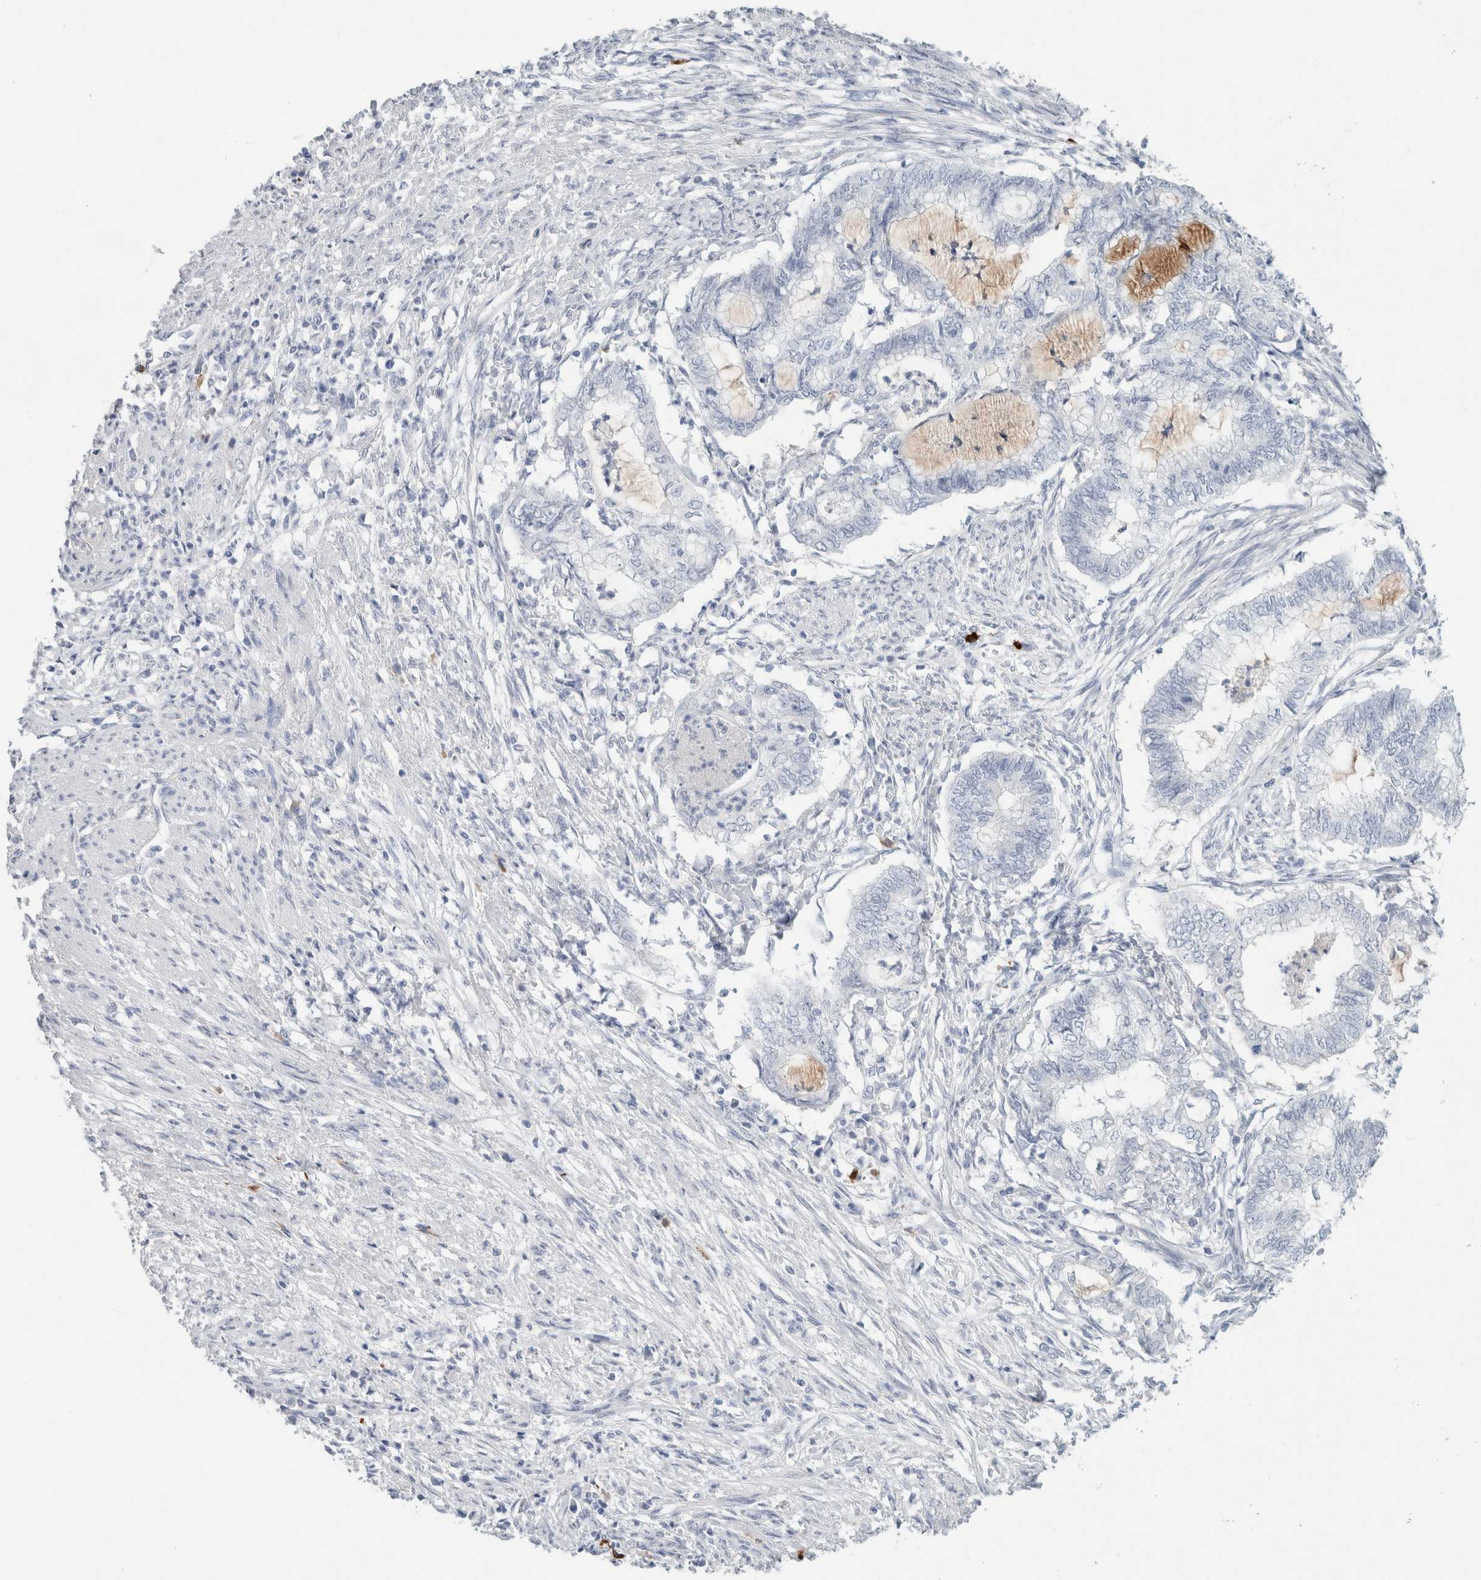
{"staining": {"intensity": "negative", "quantity": "none", "location": "none"}, "tissue": "endometrial cancer", "cell_type": "Tumor cells", "image_type": "cancer", "snomed": [{"axis": "morphology", "description": "Necrosis, NOS"}, {"axis": "morphology", "description": "Adenocarcinoma, NOS"}, {"axis": "topography", "description": "Endometrium"}], "caption": "Immunohistochemical staining of human endometrial adenocarcinoma shows no significant positivity in tumor cells.", "gene": "IL6", "patient": {"sex": "female", "age": 79}}